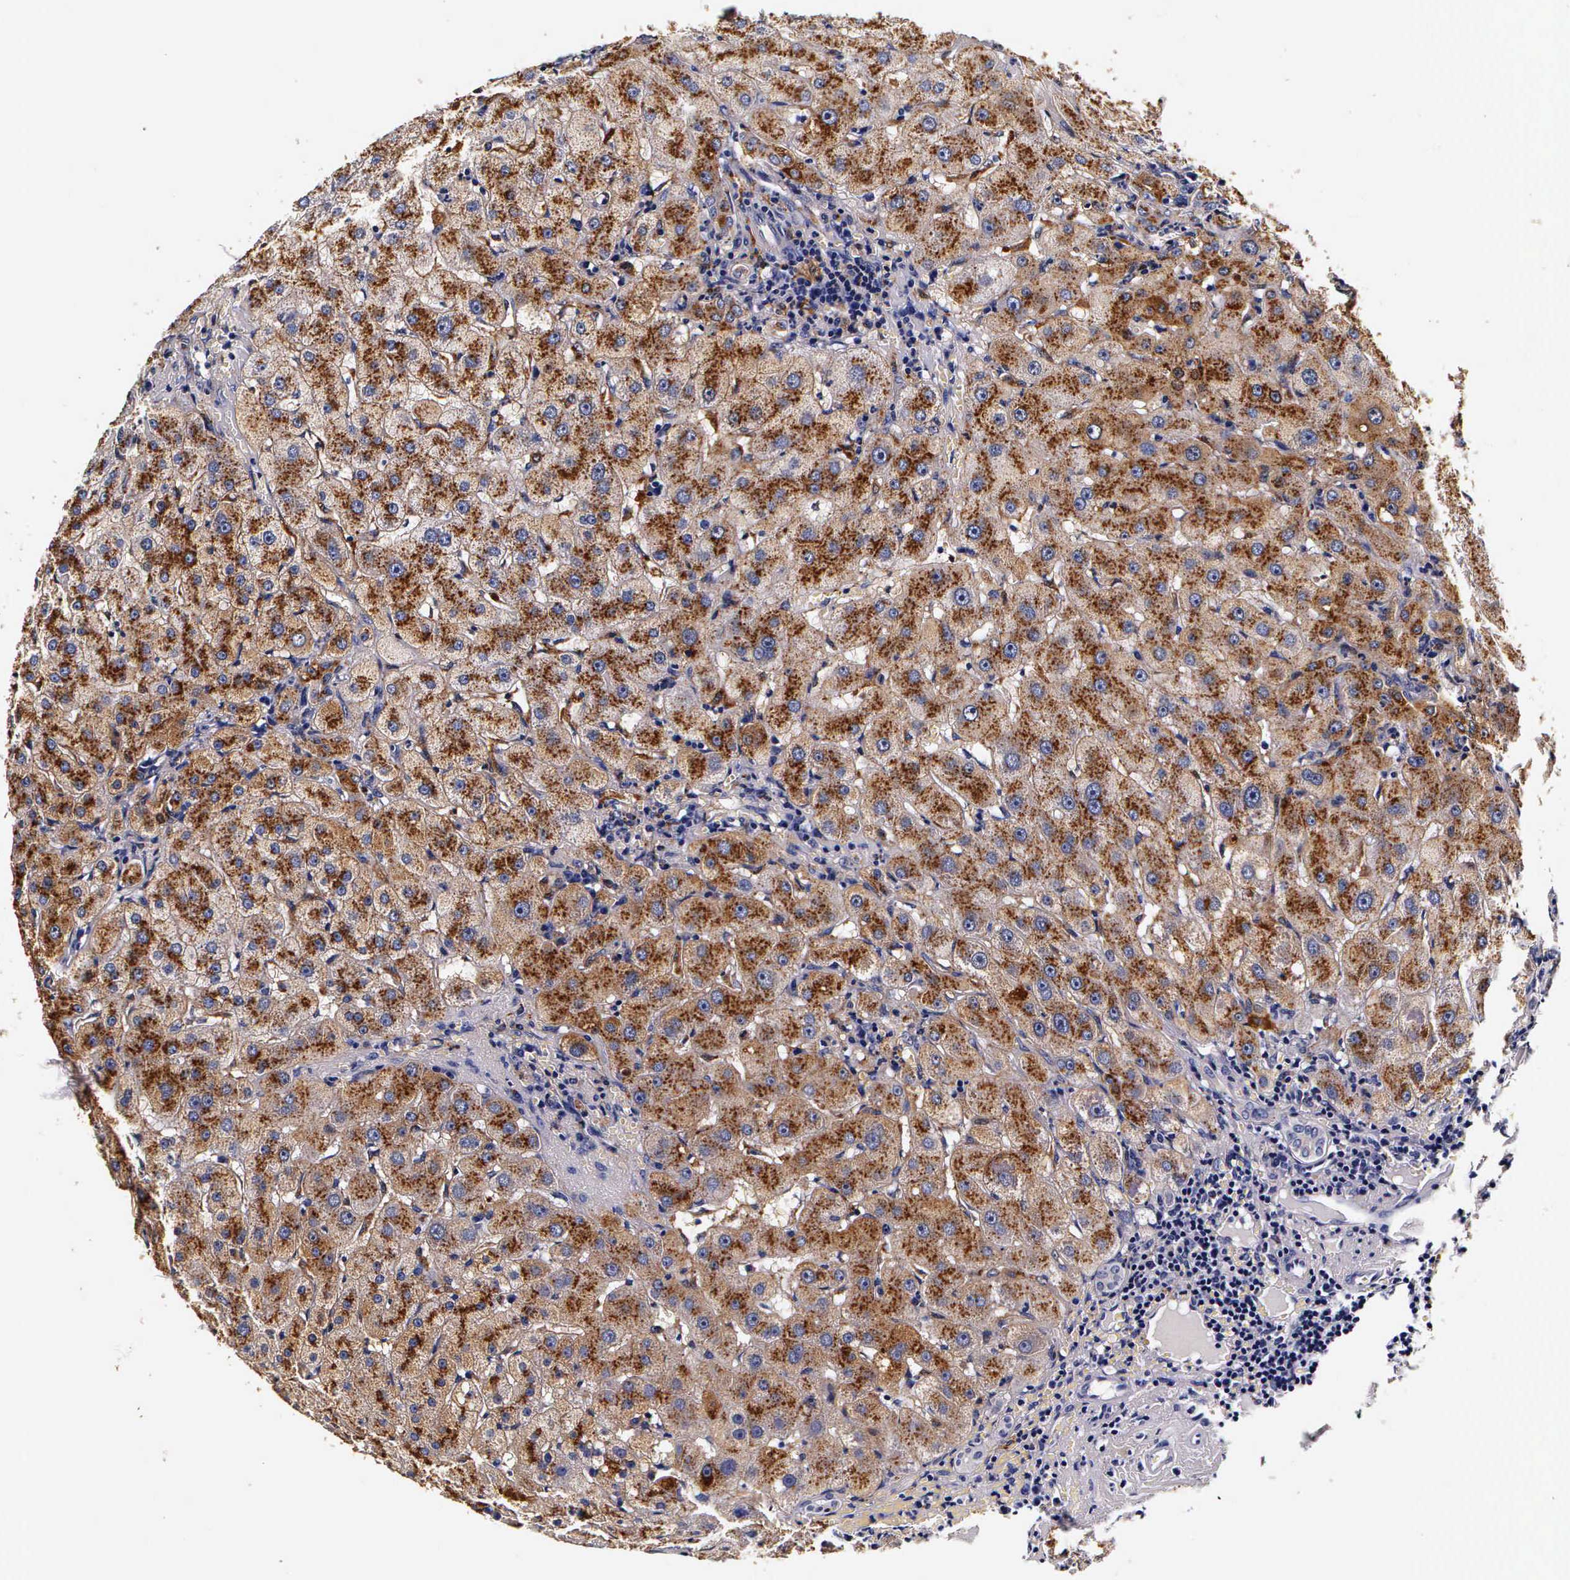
{"staining": {"intensity": "weak", "quantity": "<25%", "location": "cytoplasmic/membranous"}, "tissue": "liver", "cell_type": "Cholangiocytes", "image_type": "normal", "snomed": [{"axis": "morphology", "description": "Normal tissue, NOS"}, {"axis": "topography", "description": "Liver"}], "caption": "High power microscopy photomicrograph of an IHC histopathology image of benign liver, revealing no significant staining in cholangiocytes.", "gene": "CTSB", "patient": {"sex": "female", "age": 79}}